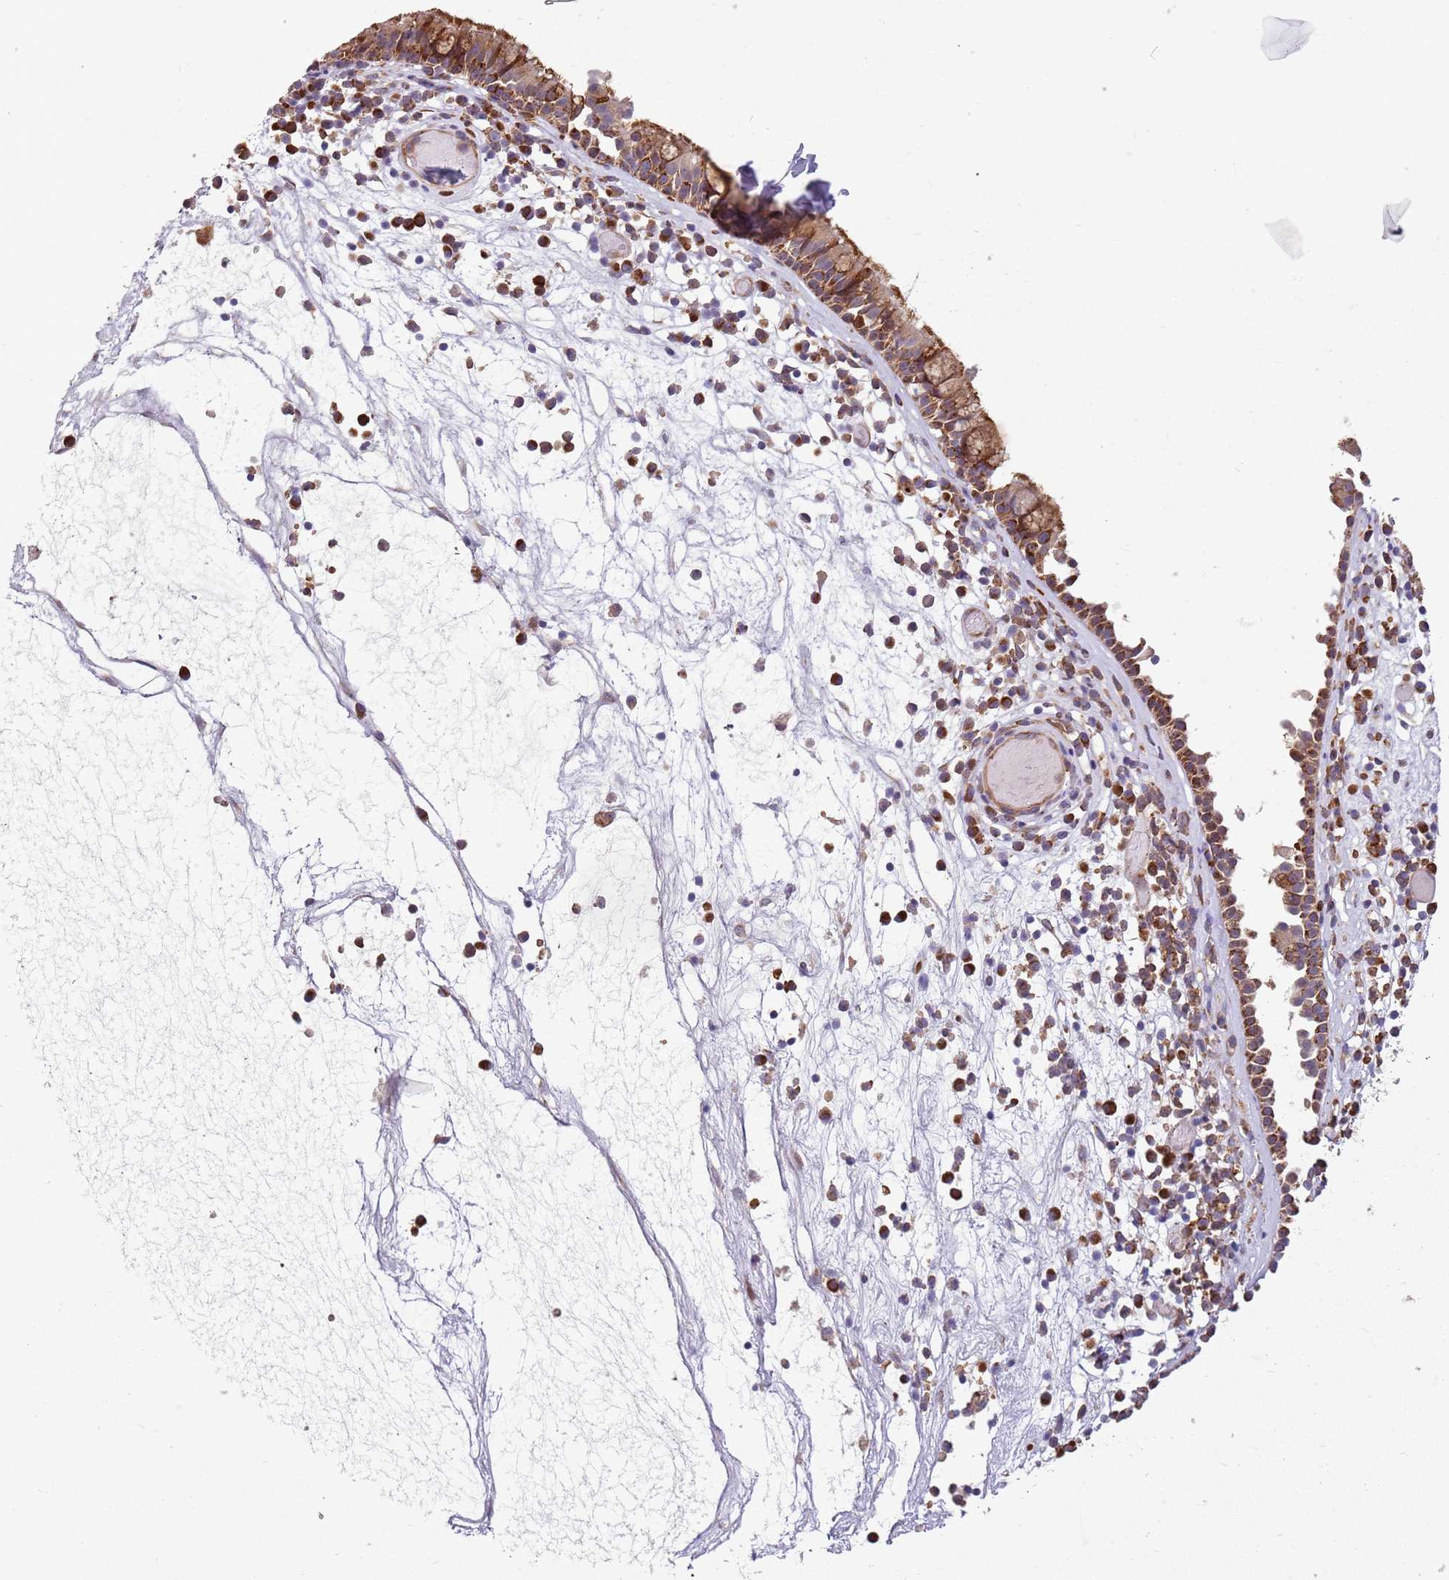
{"staining": {"intensity": "strong", "quantity": ">75%", "location": "cytoplasmic/membranous"}, "tissue": "nasopharynx", "cell_type": "Respiratory epithelial cells", "image_type": "normal", "snomed": [{"axis": "morphology", "description": "Normal tissue, NOS"}, {"axis": "morphology", "description": "Inflammation, NOS"}, {"axis": "topography", "description": "Nasopharynx"}], "caption": "Immunohistochemistry histopathology image of benign human nasopharynx stained for a protein (brown), which shows high levels of strong cytoplasmic/membranous positivity in approximately >75% of respiratory epithelial cells.", "gene": "PVRIG", "patient": {"sex": "male", "age": 70}}